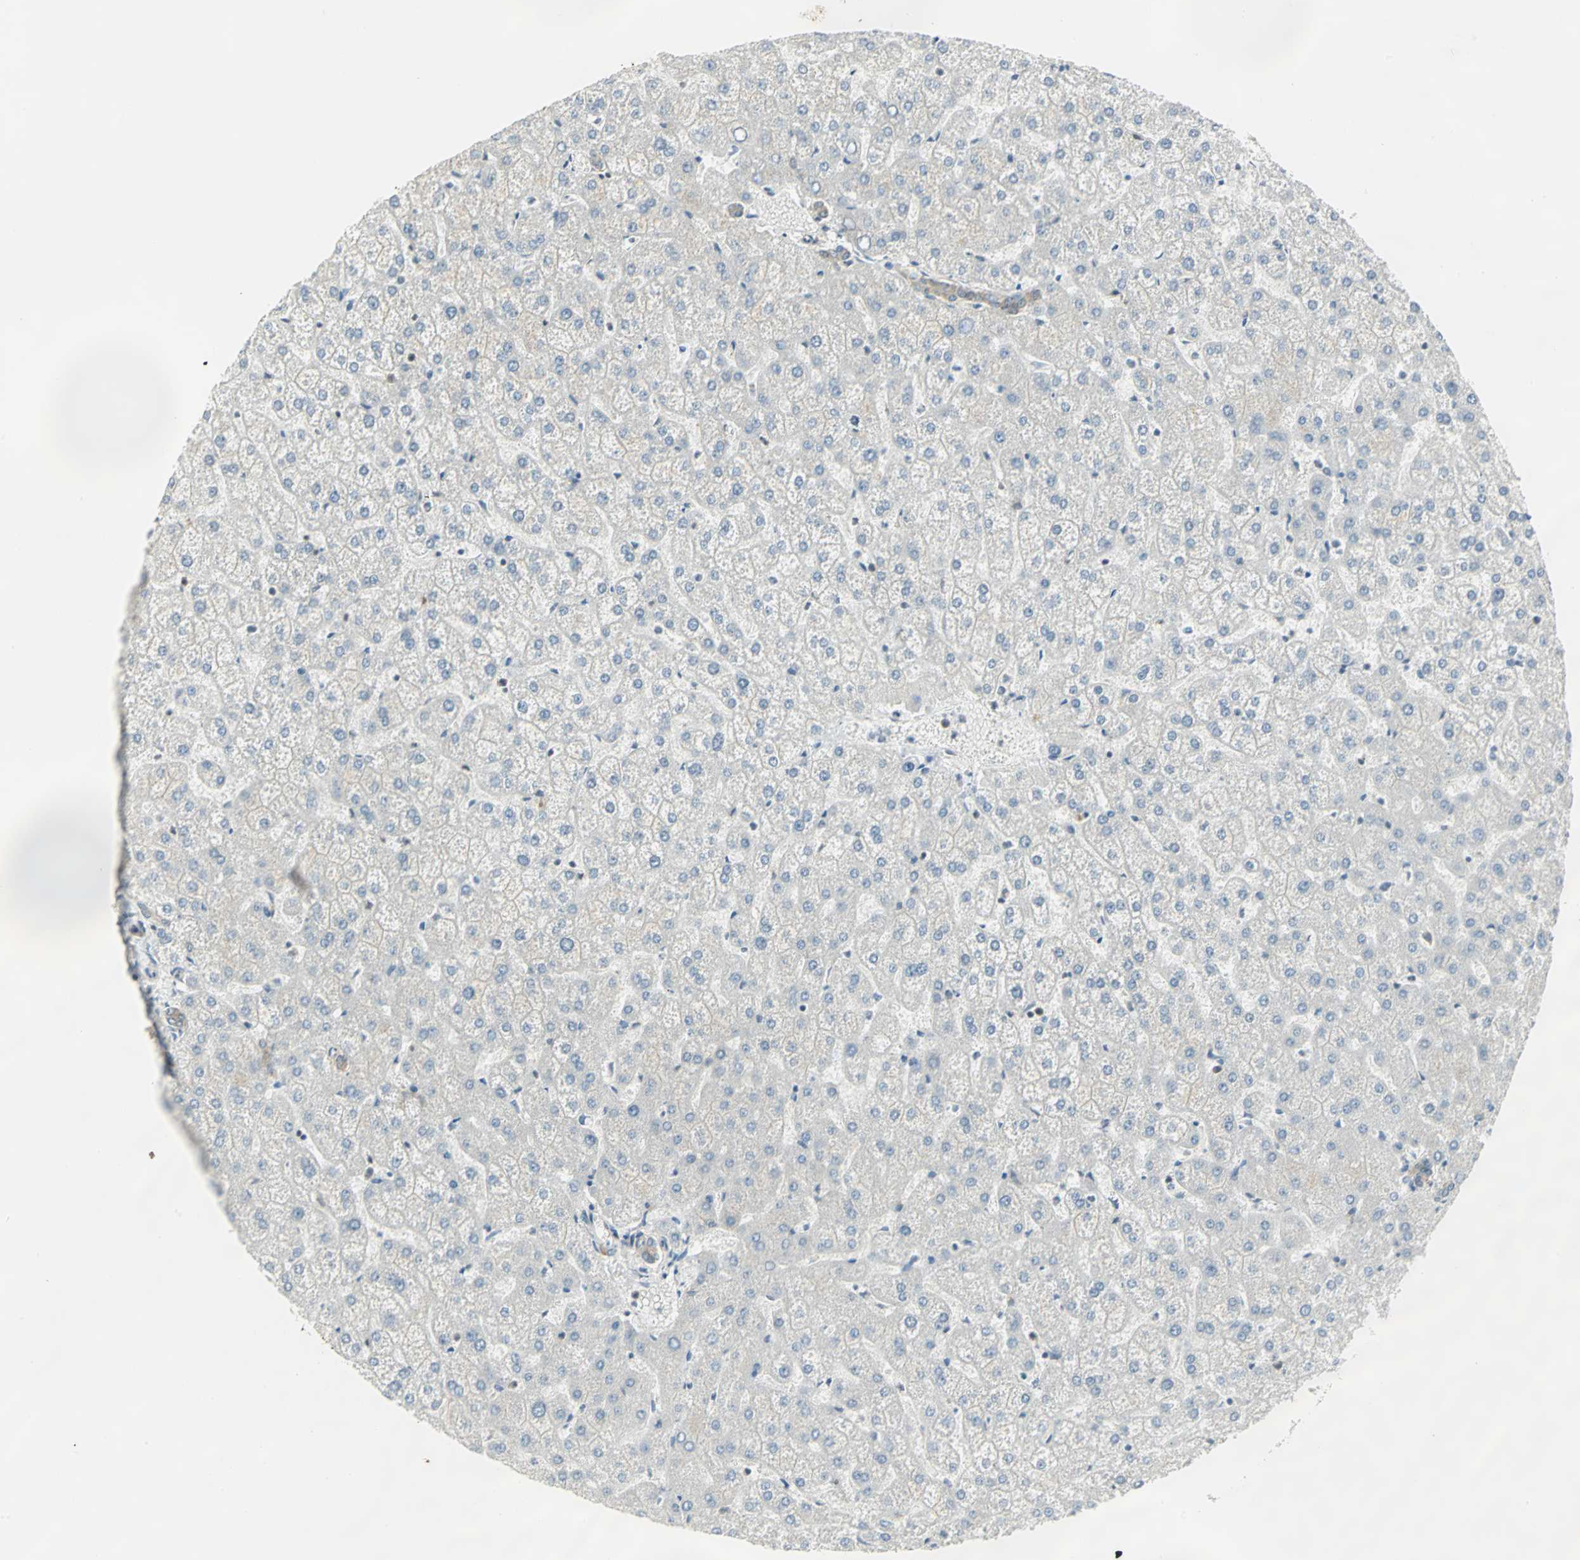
{"staining": {"intensity": "weak", "quantity": "25%-75%", "location": "cytoplasmic/membranous"}, "tissue": "liver", "cell_type": "Cholangiocytes", "image_type": "normal", "snomed": [{"axis": "morphology", "description": "Normal tissue, NOS"}, {"axis": "topography", "description": "Liver"}], "caption": "Human liver stained with a protein marker displays weak staining in cholangiocytes.", "gene": "DDX5", "patient": {"sex": "female", "age": 32}}